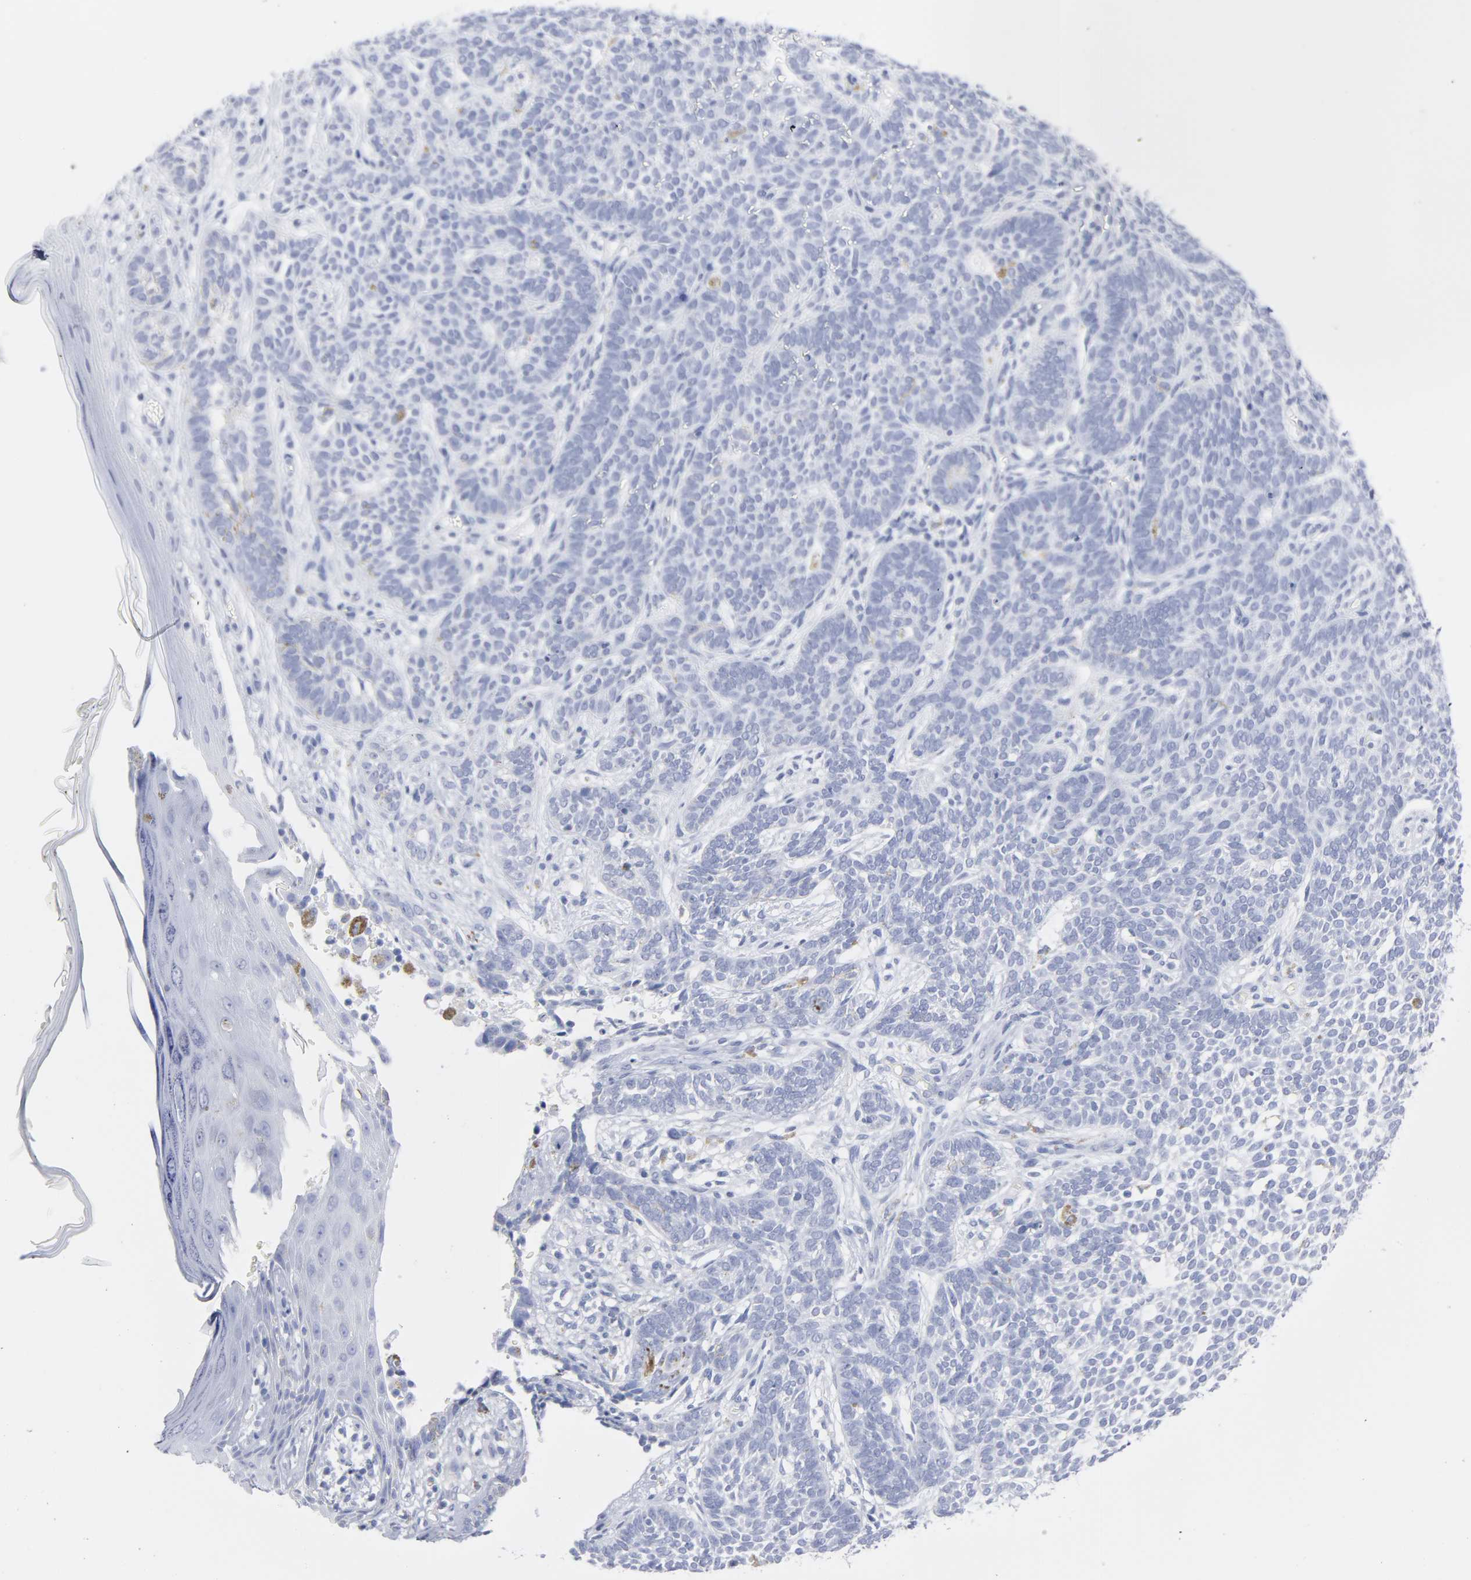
{"staining": {"intensity": "negative", "quantity": "none", "location": "none"}, "tissue": "skin cancer", "cell_type": "Tumor cells", "image_type": "cancer", "snomed": [{"axis": "morphology", "description": "Normal tissue, NOS"}, {"axis": "morphology", "description": "Basal cell carcinoma"}, {"axis": "topography", "description": "Skin"}], "caption": "Immunohistochemistry (IHC) photomicrograph of neoplastic tissue: human skin cancer (basal cell carcinoma) stained with DAB demonstrates no significant protein staining in tumor cells. (Stains: DAB (3,3'-diaminobenzidine) immunohistochemistry (IHC) with hematoxylin counter stain, Microscopy: brightfield microscopy at high magnification).", "gene": "P2RY8", "patient": {"sex": "male", "age": 87}}